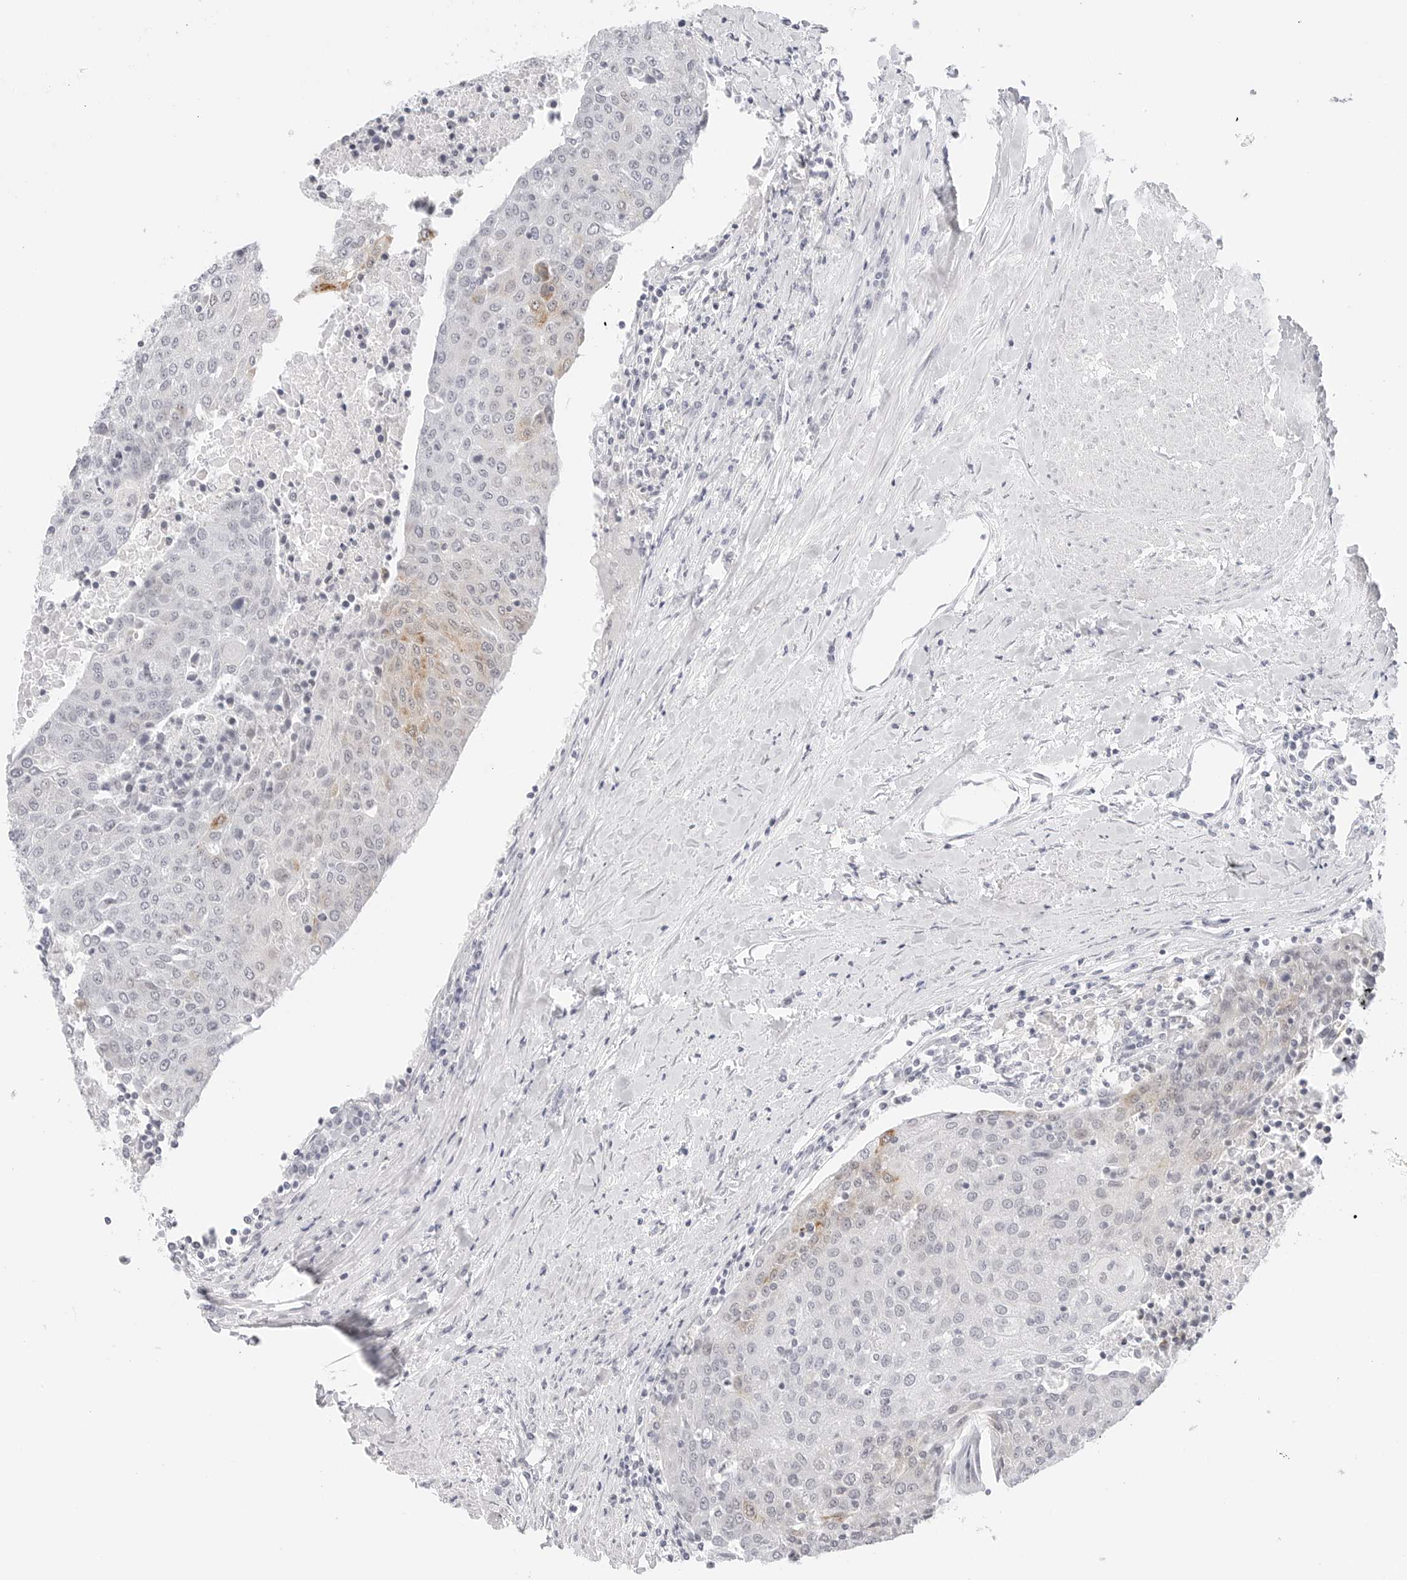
{"staining": {"intensity": "weak", "quantity": "<25%", "location": "cytoplasmic/membranous"}, "tissue": "urothelial cancer", "cell_type": "Tumor cells", "image_type": "cancer", "snomed": [{"axis": "morphology", "description": "Urothelial carcinoma, High grade"}, {"axis": "topography", "description": "Urinary bladder"}], "caption": "This is a histopathology image of immunohistochemistry staining of urothelial cancer, which shows no positivity in tumor cells.", "gene": "HMGCS2", "patient": {"sex": "female", "age": 85}}